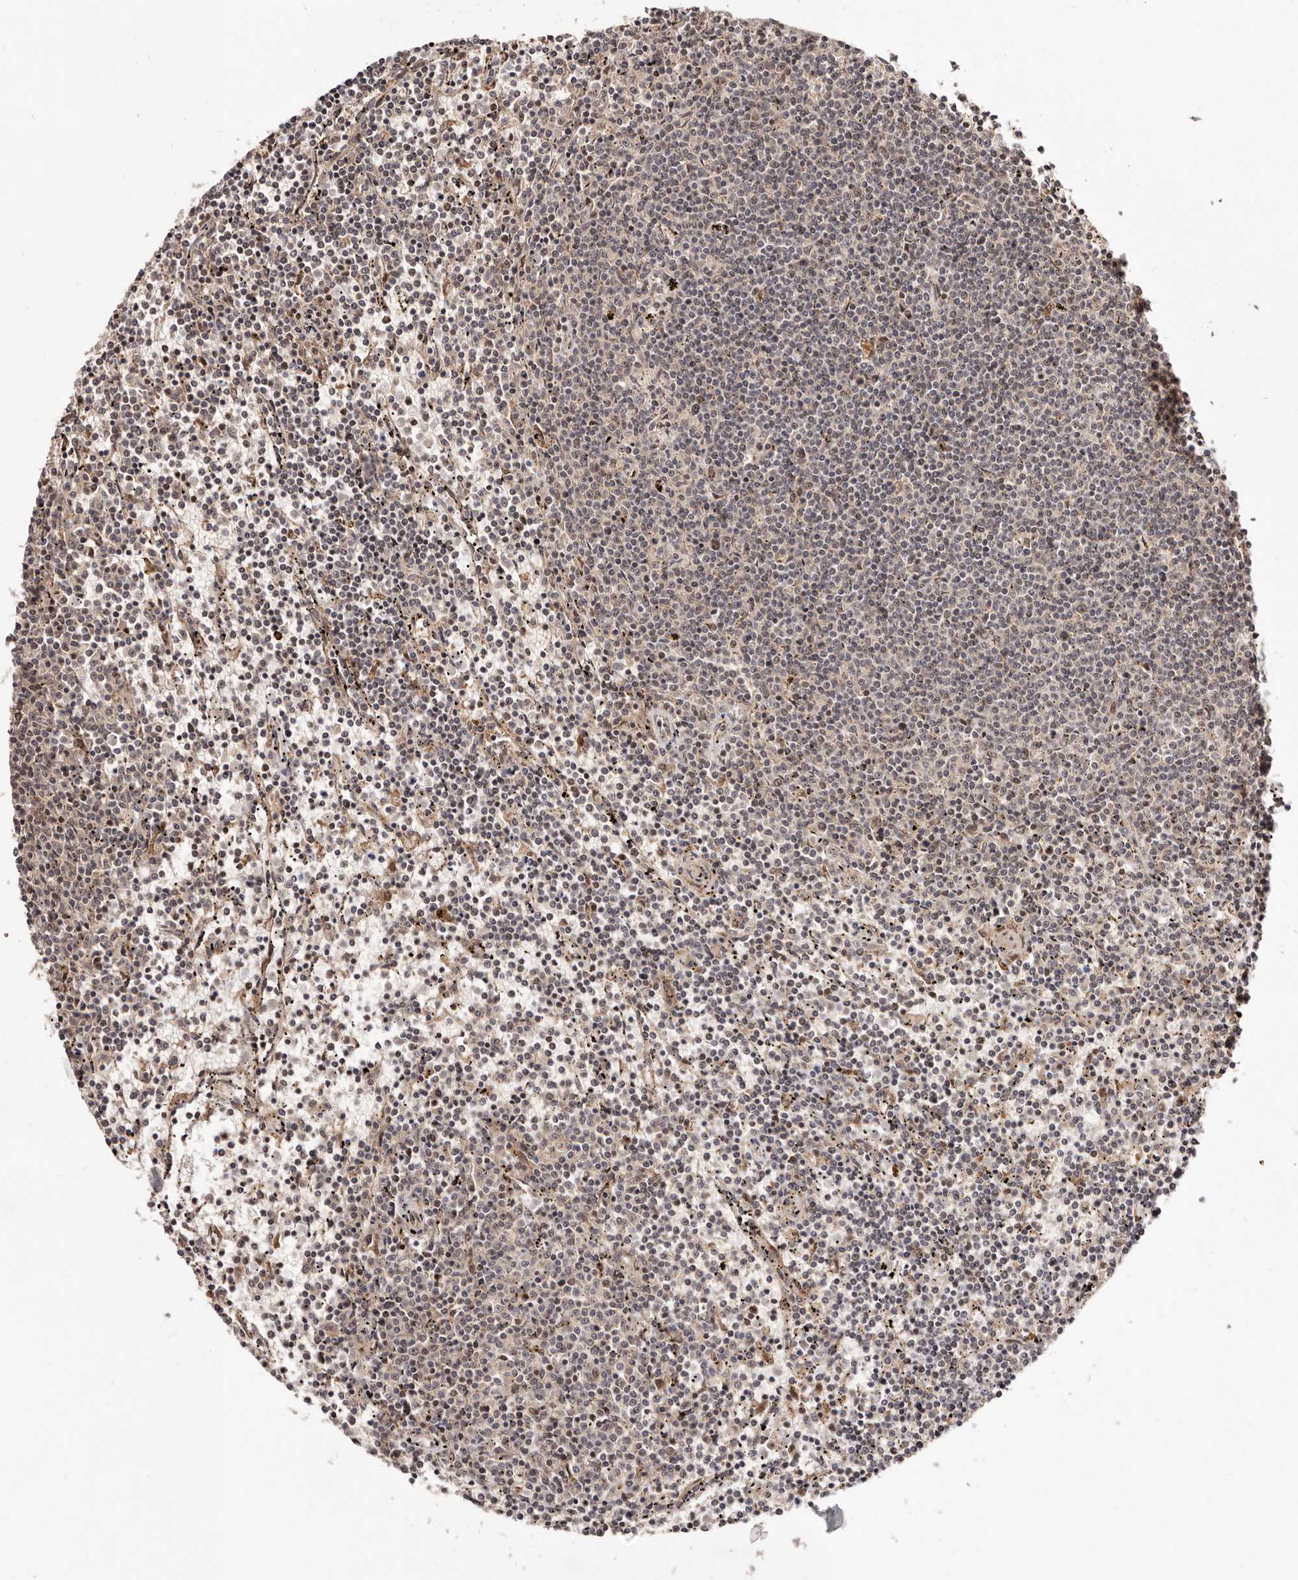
{"staining": {"intensity": "negative", "quantity": "none", "location": "none"}, "tissue": "lymphoma", "cell_type": "Tumor cells", "image_type": "cancer", "snomed": [{"axis": "morphology", "description": "Malignant lymphoma, non-Hodgkin's type, Low grade"}, {"axis": "topography", "description": "Spleen"}], "caption": "The IHC image has no significant expression in tumor cells of low-grade malignant lymphoma, non-Hodgkin's type tissue.", "gene": "APOL6", "patient": {"sex": "female", "age": 50}}